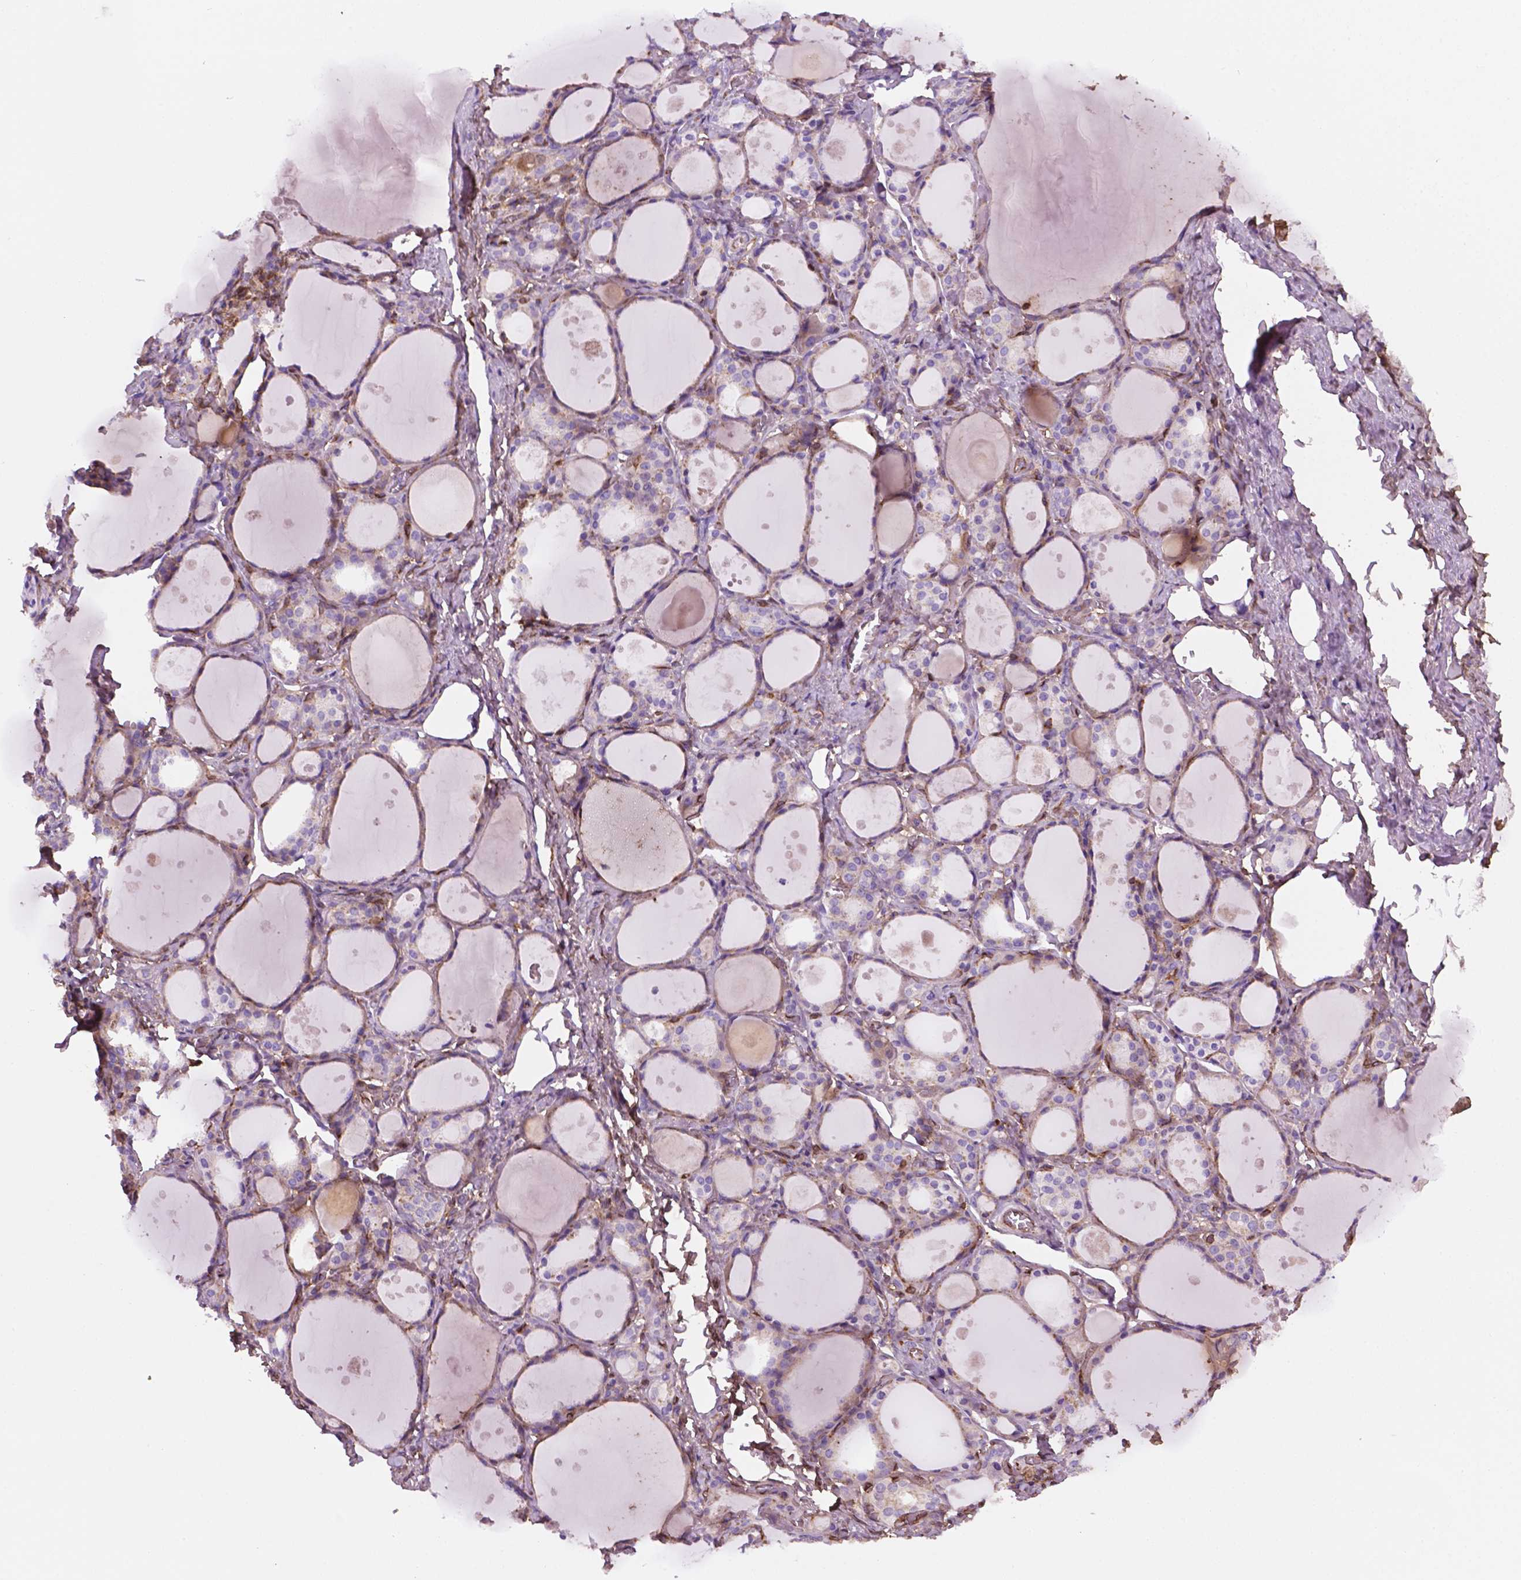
{"staining": {"intensity": "weak", "quantity": "<25%", "location": "cytoplasmic/membranous"}, "tissue": "thyroid gland", "cell_type": "Glandular cells", "image_type": "normal", "snomed": [{"axis": "morphology", "description": "Normal tissue, NOS"}, {"axis": "topography", "description": "Thyroid gland"}], "caption": "Image shows no significant protein positivity in glandular cells of benign thyroid gland.", "gene": "DCN", "patient": {"sex": "male", "age": 68}}